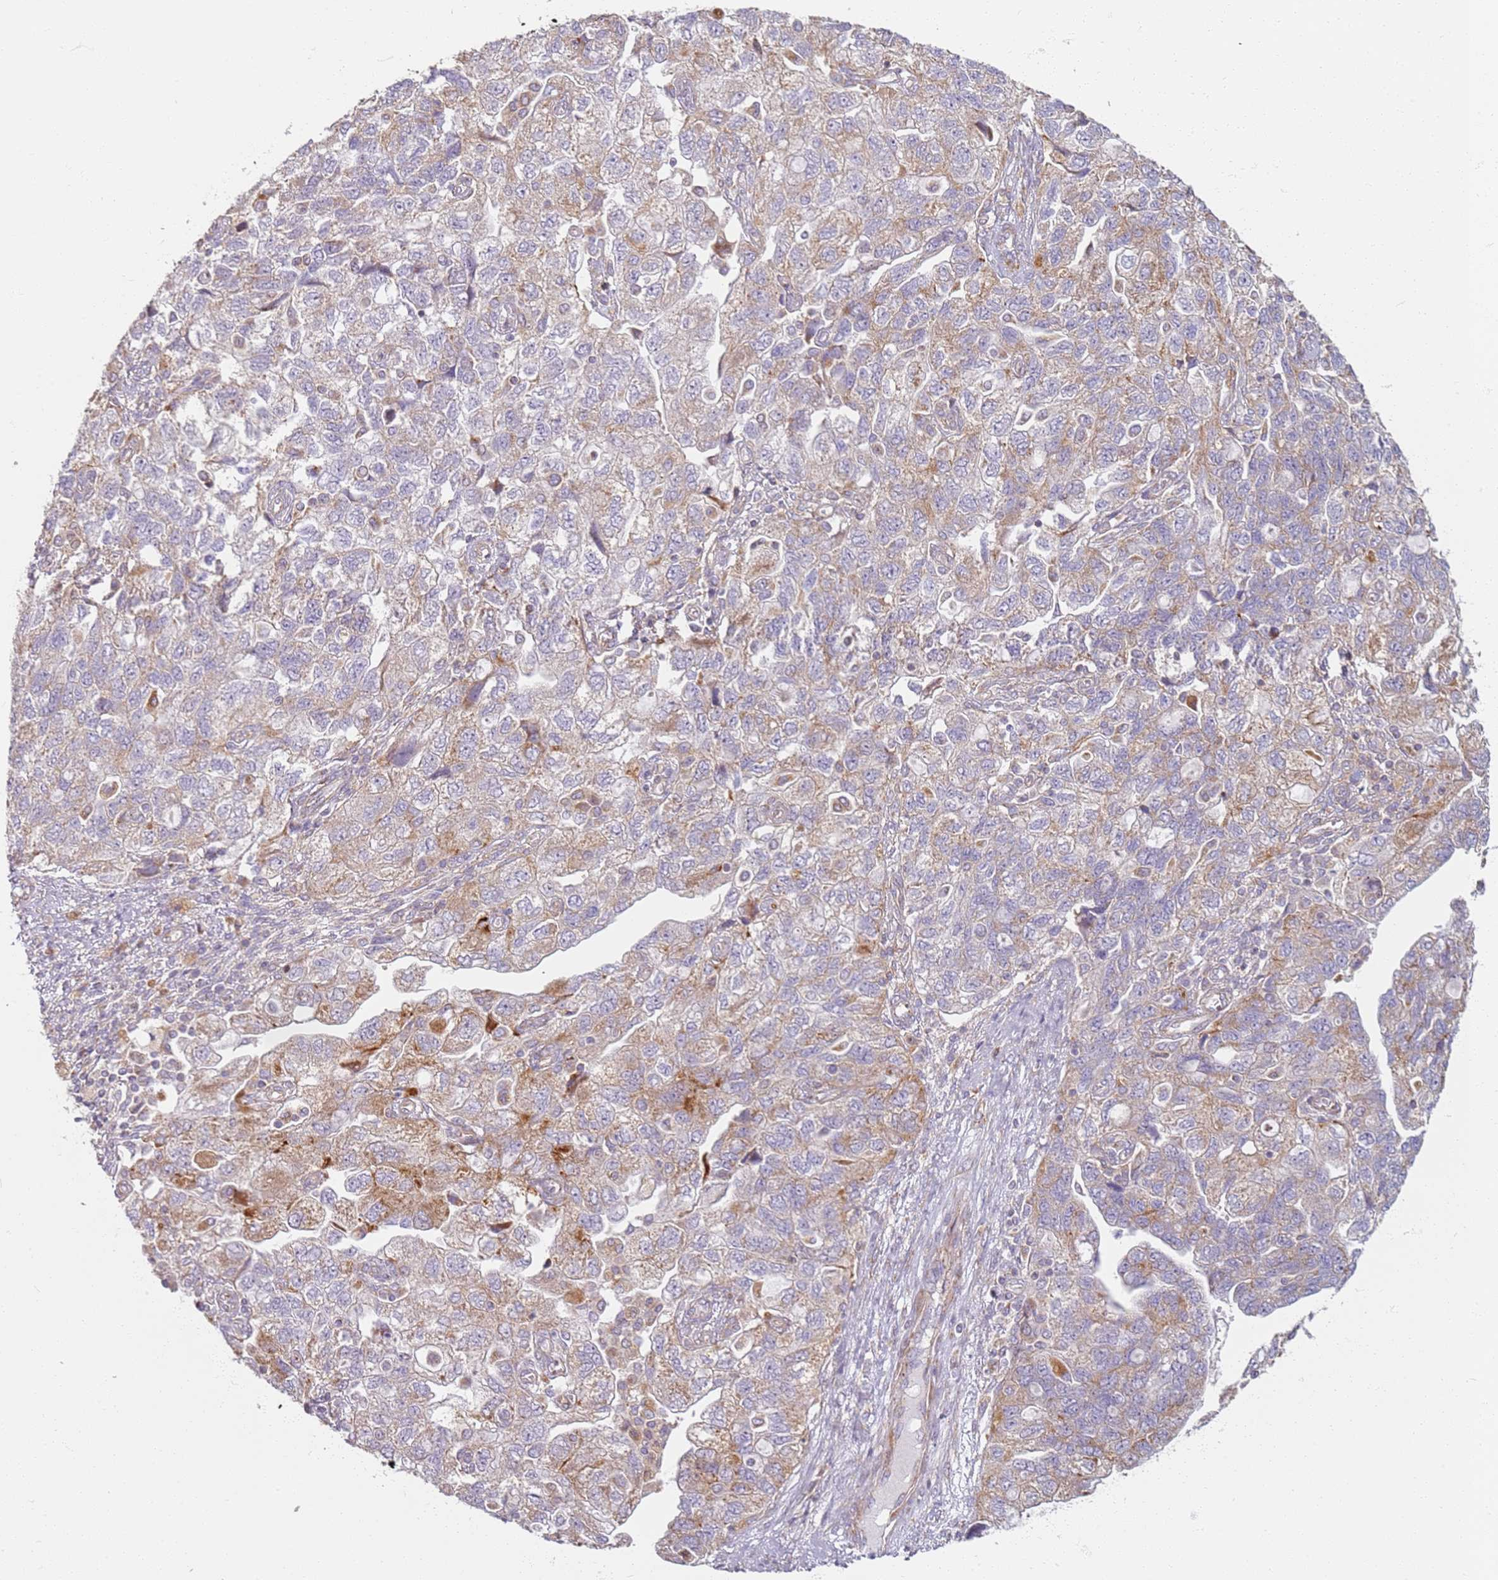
{"staining": {"intensity": "moderate", "quantity": "<25%", "location": "cytoplasmic/membranous"}, "tissue": "ovarian cancer", "cell_type": "Tumor cells", "image_type": "cancer", "snomed": [{"axis": "morphology", "description": "Carcinoma, NOS"}, {"axis": "morphology", "description": "Cystadenocarcinoma, serous, NOS"}, {"axis": "topography", "description": "Ovary"}], "caption": "An image showing moderate cytoplasmic/membranous staining in approximately <25% of tumor cells in ovarian carcinoma, as visualized by brown immunohistochemical staining.", "gene": "PROKR2", "patient": {"sex": "female", "age": 69}}